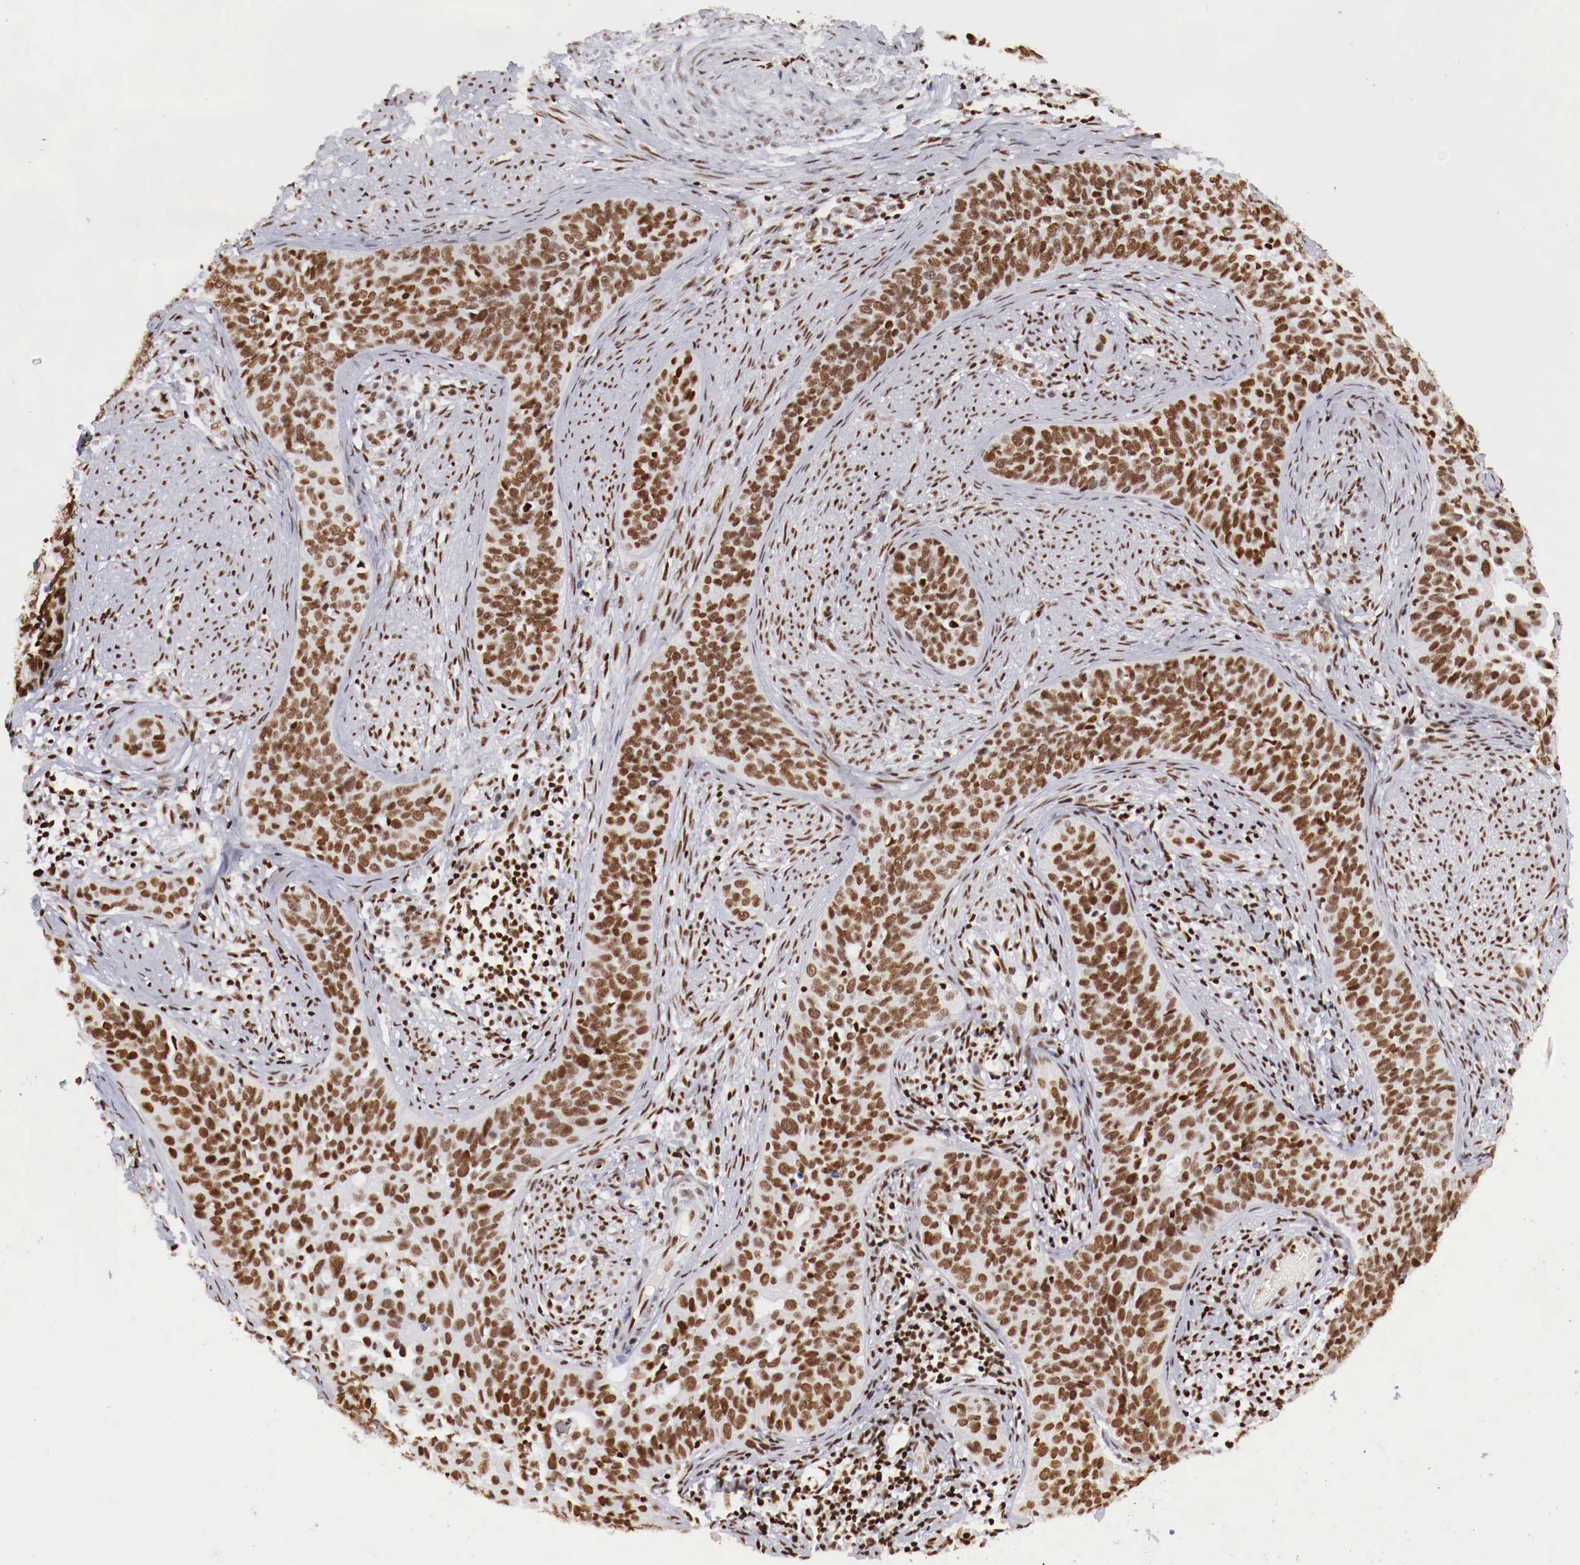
{"staining": {"intensity": "strong", "quantity": ">75%", "location": "nuclear"}, "tissue": "cervical cancer", "cell_type": "Tumor cells", "image_type": "cancer", "snomed": [{"axis": "morphology", "description": "Squamous cell carcinoma, NOS"}, {"axis": "topography", "description": "Cervix"}], "caption": "Human cervical cancer (squamous cell carcinoma) stained with a protein marker reveals strong staining in tumor cells.", "gene": "MAX", "patient": {"sex": "female", "age": 31}}